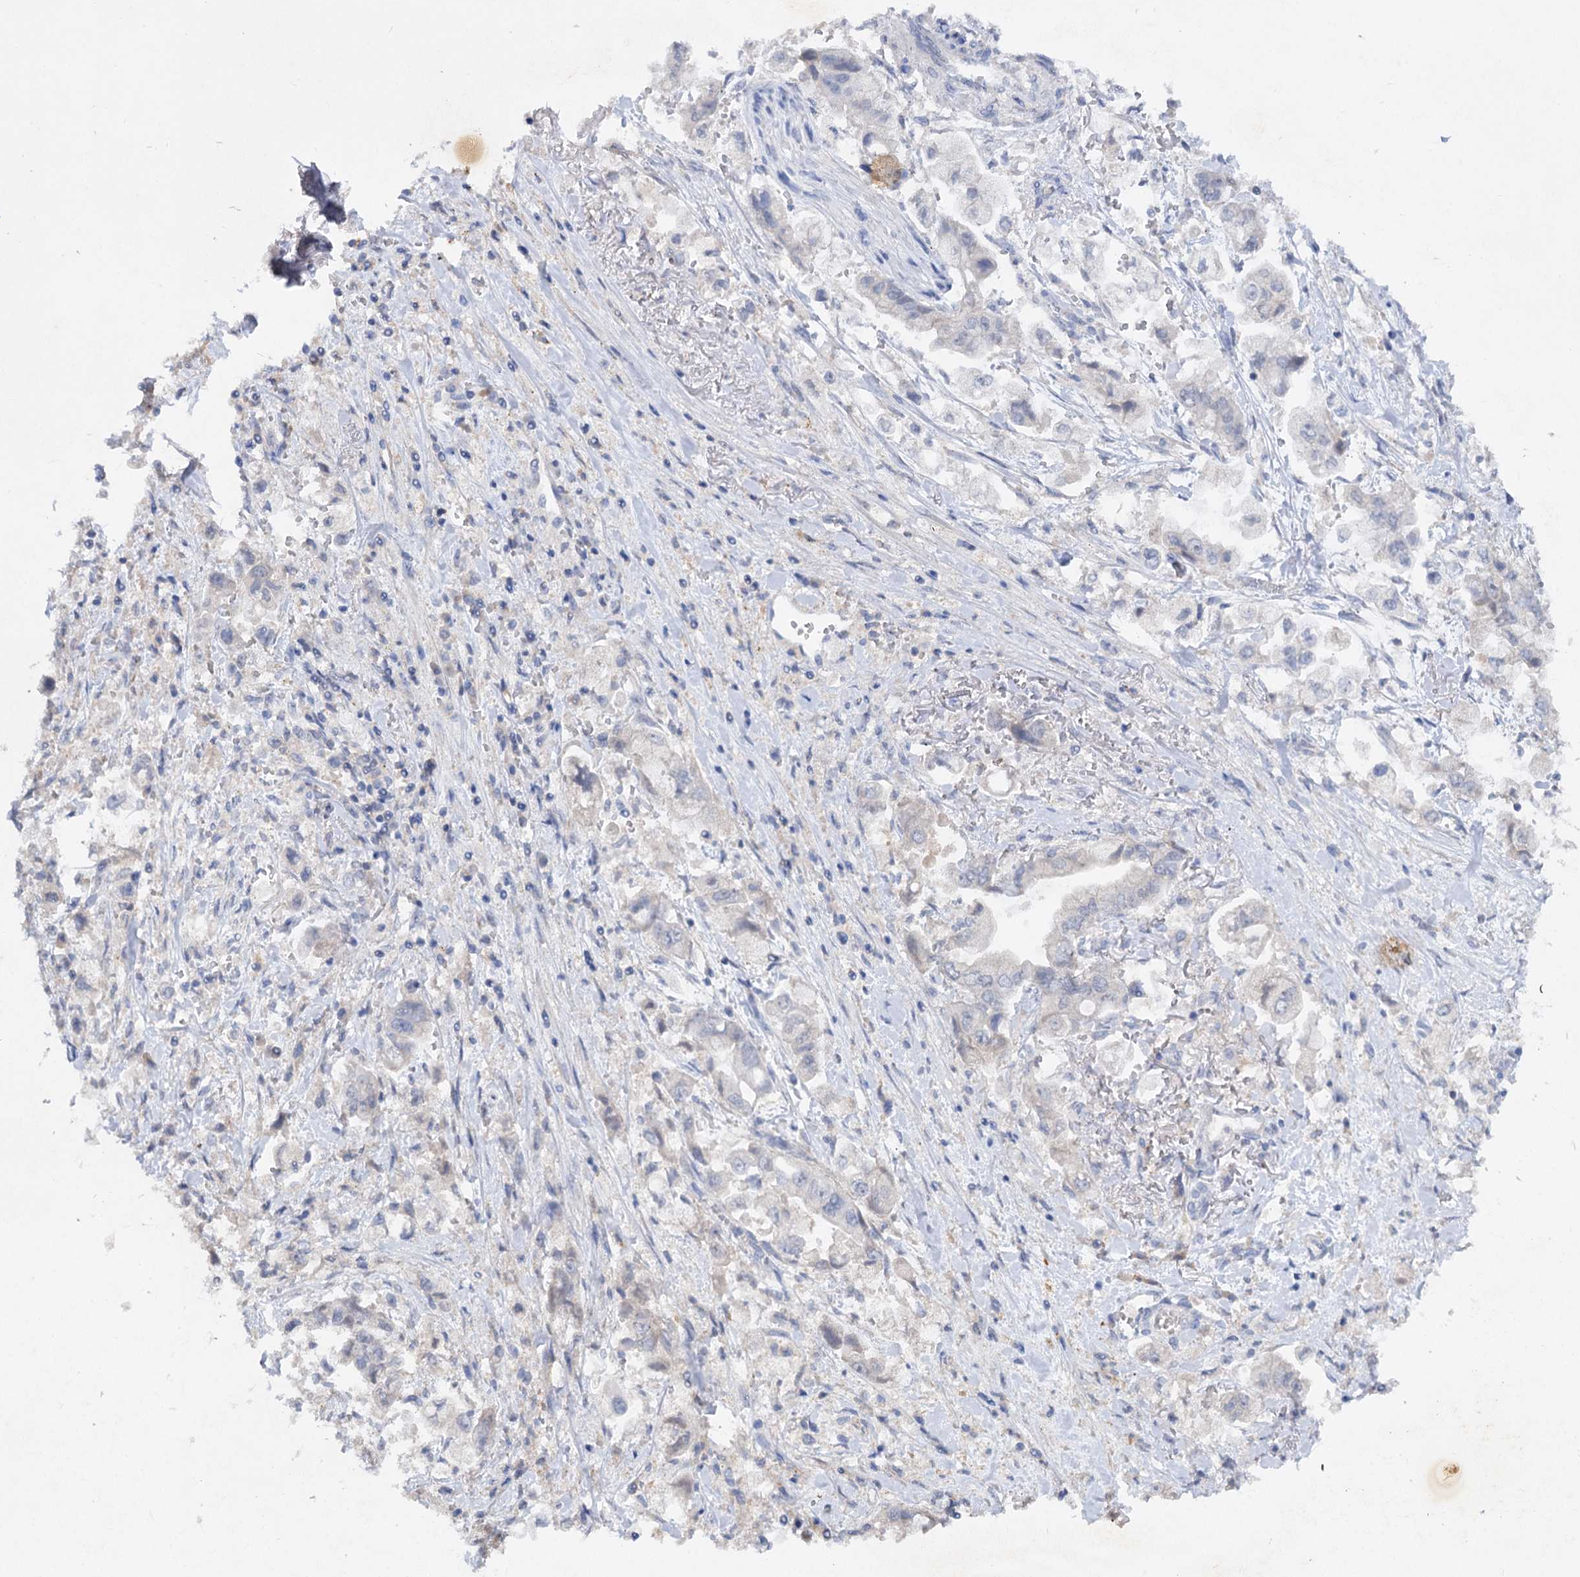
{"staining": {"intensity": "negative", "quantity": "none", "location": "none"}, "tissue": "stomach cancer", "cell_type": "Tumor cells", "image_type": "cancer", "snomed": [{"axis": "morphology", "description": "Adenocarcinoma, NOS"}, {"axis": "topography", "description": "Stomach"}], "caption": "Immunohistochemistry (IHC) image of neoplastic tissue: human adenocarcinoma (stomach) stained with DAB (3,3'-diaminobenzidine) exhibits no significant protein positivity in tumor cells.", "gene": "ATP4A", "patient": {"sex": "male", "age": 62}}